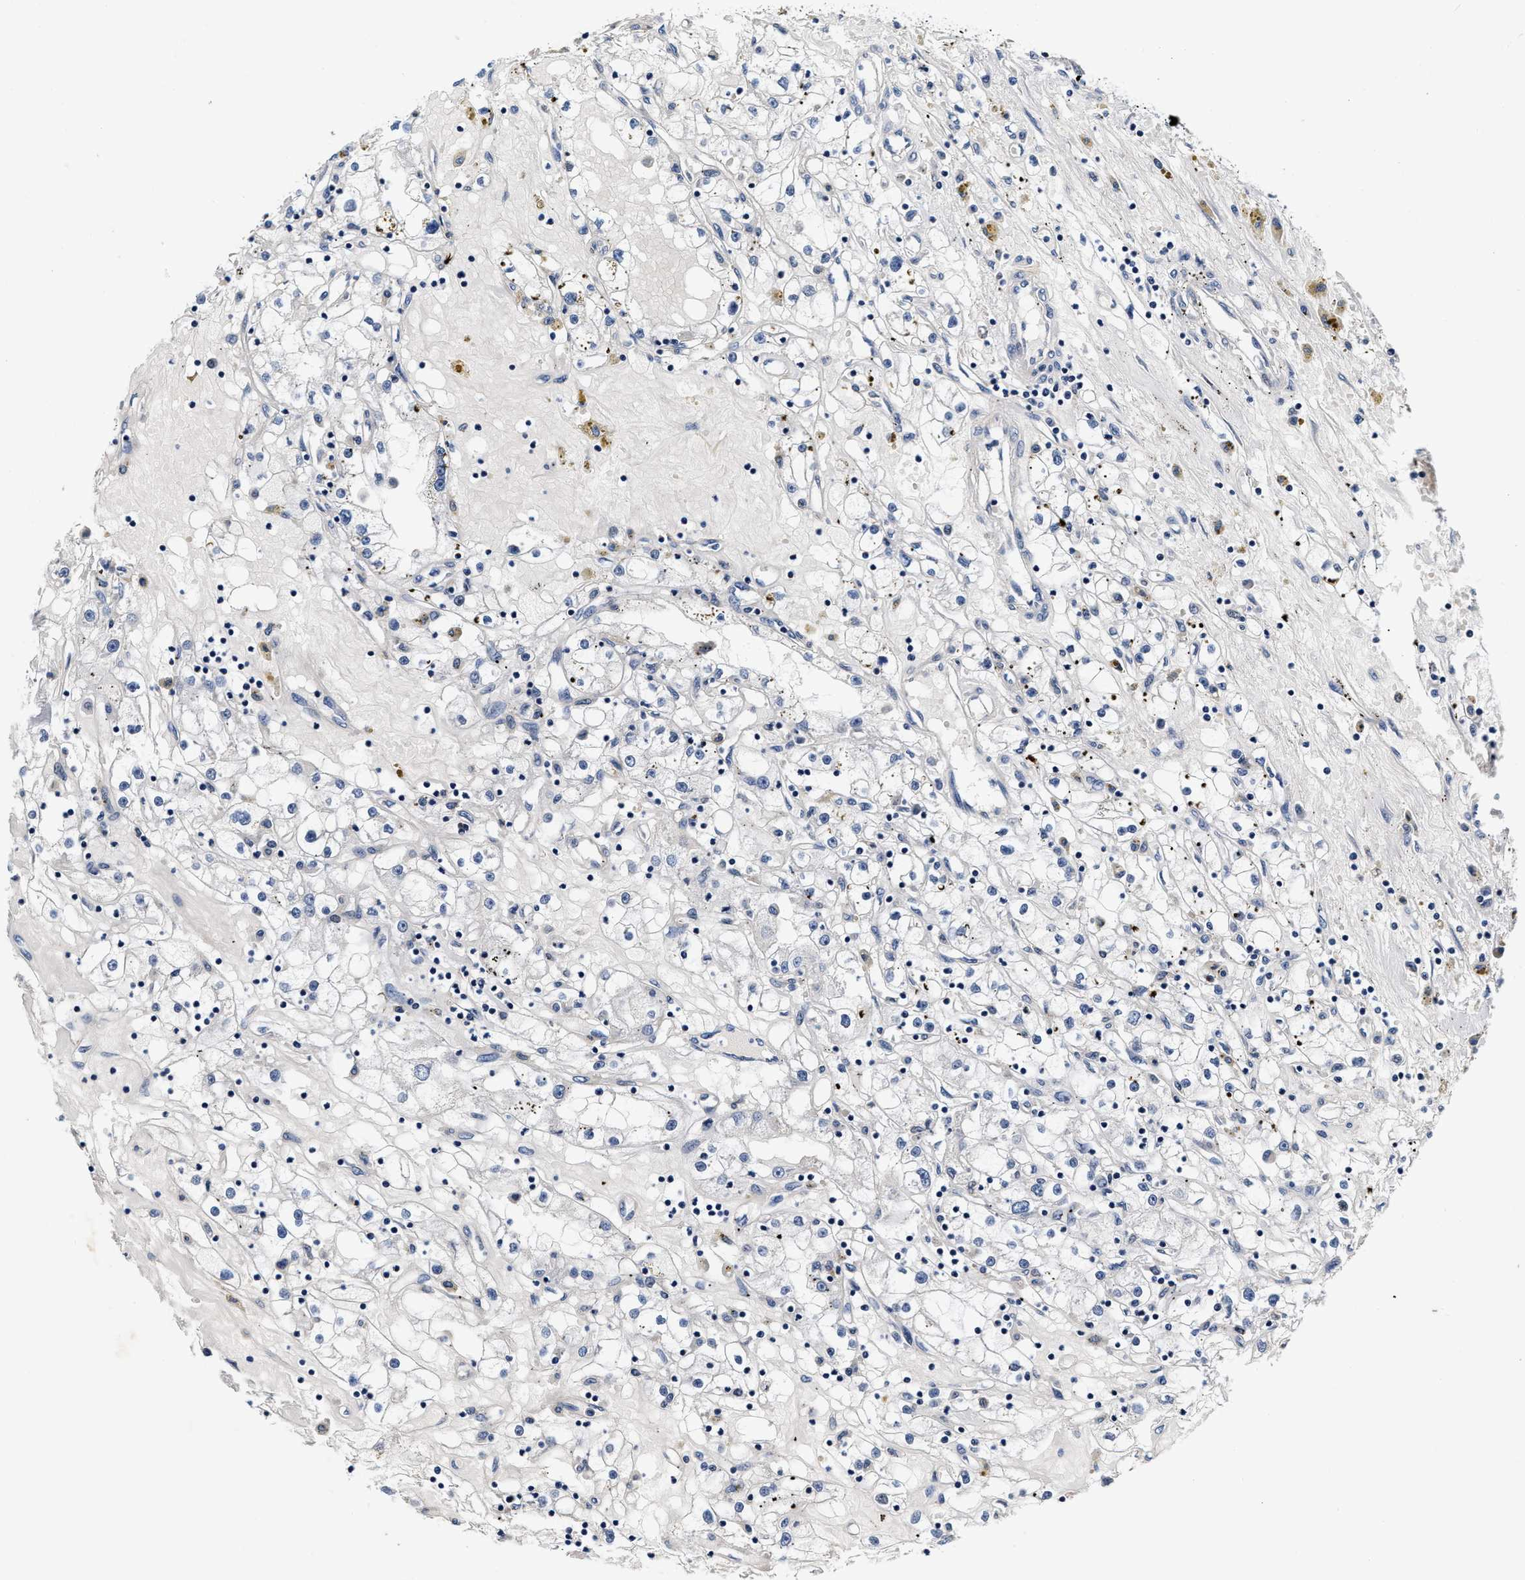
{"staining": {"intensity": "negative", "quantity": "none", "location": "none"}, "tissue": "renal cancer", "cell_type": "Tumor cells", "image_type": "cancer", "snomed": [{"axis": "morphology", "description": "Adenocarcinoma, NOS"}, {"axis": "topography", "description": "Kidney"}], "caption": "Micrograph shows no protein staining in tumor cells of adenocarcinoma (renal) tissue.", "gene": "ABCG8", "patient": {"sex": "male", "age": 56}}